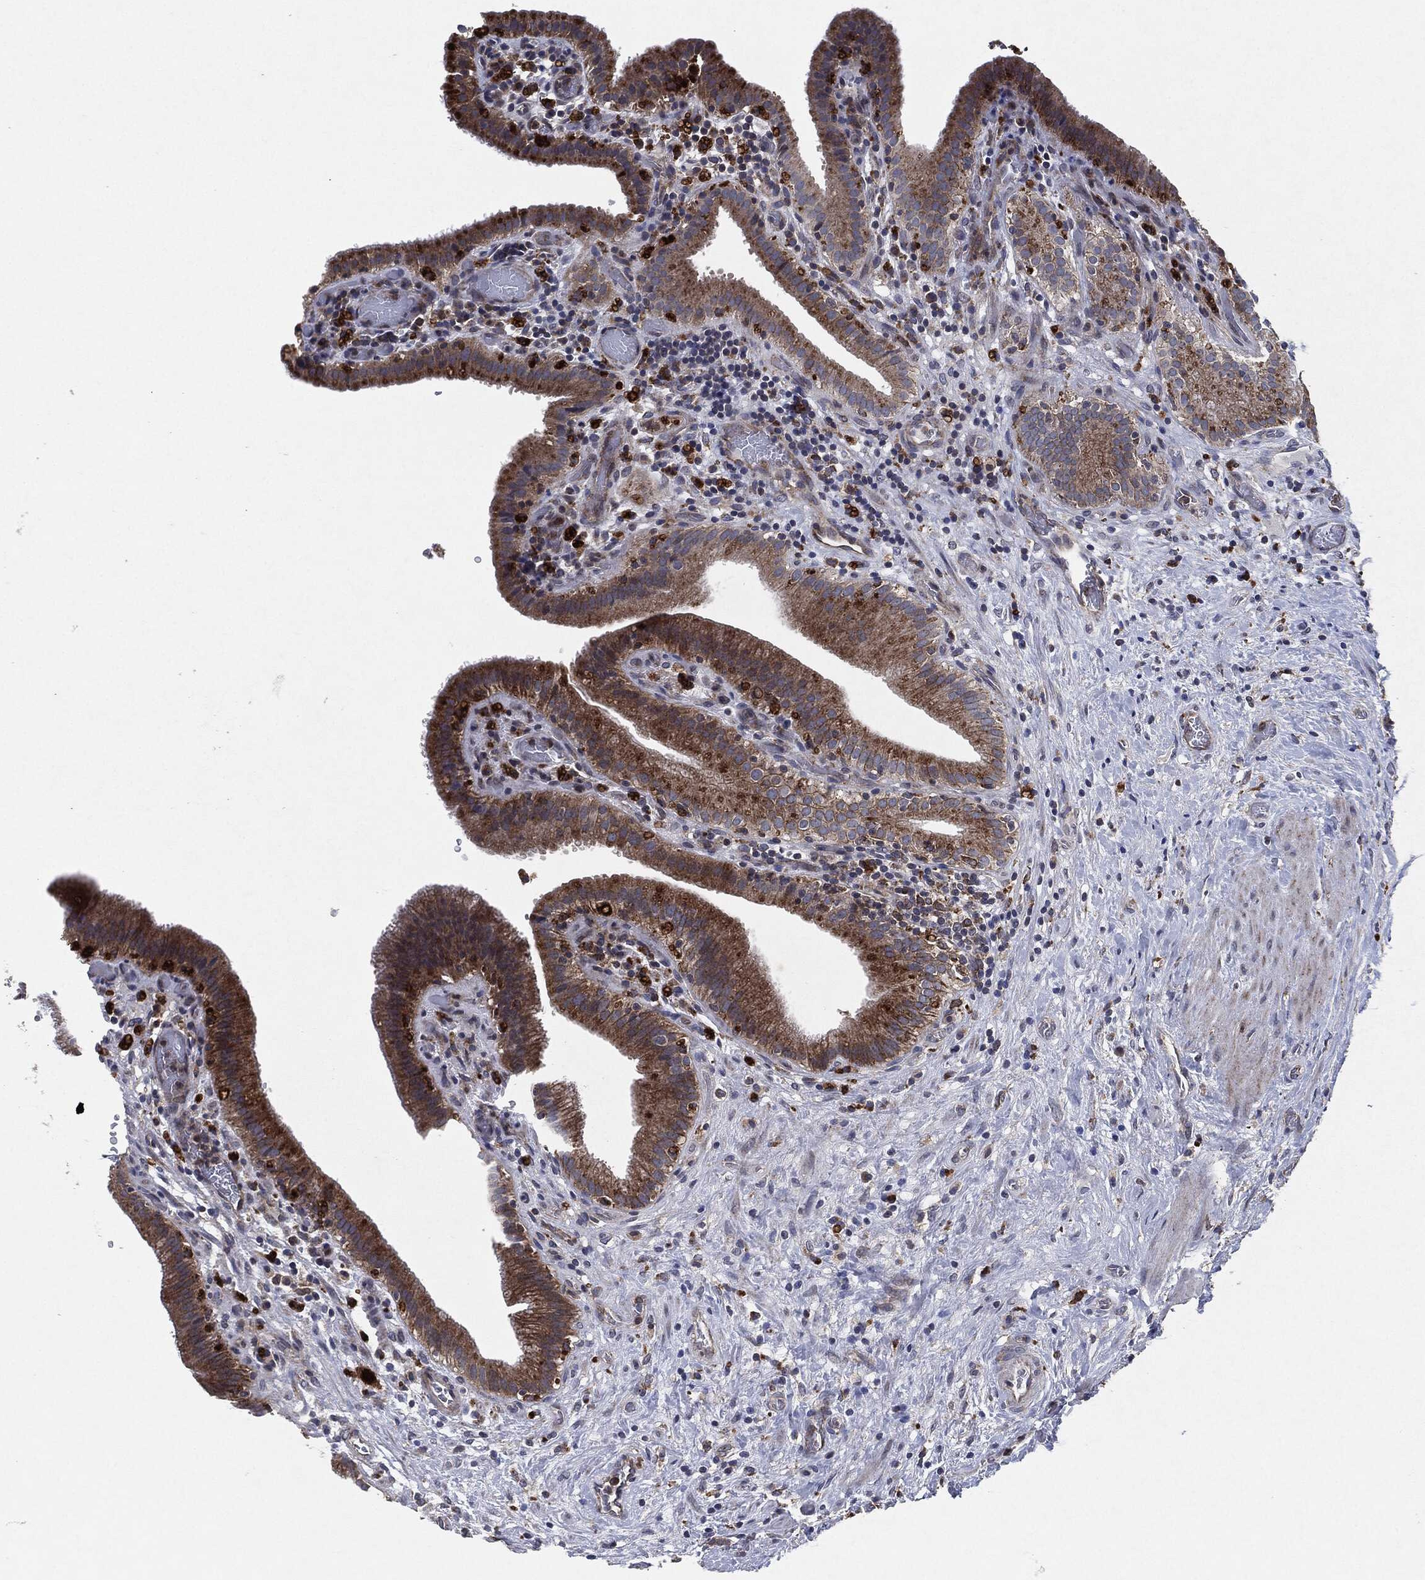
{"staining": {"intensity": "moderate", "quantity": ">75%", "location": "cytoplasmic/membranous"}, "tissue": "gallbladder", "cell_type": "Glandular cells", "image_type": "normal", "snomed": [{"axis": "morphology", "description": "Normal tissue, NOS"}, {"axis": "topography", "description": "Gallbladder"}], "caption": "The photomicrograph exhibits staining of normal gallbladder, revealing moderate cytoplasmic/membranous protein expression (brown color) within glandular cells.", "gene": "SLC31A2", "patient": {"sex": "male", "age": 62}}